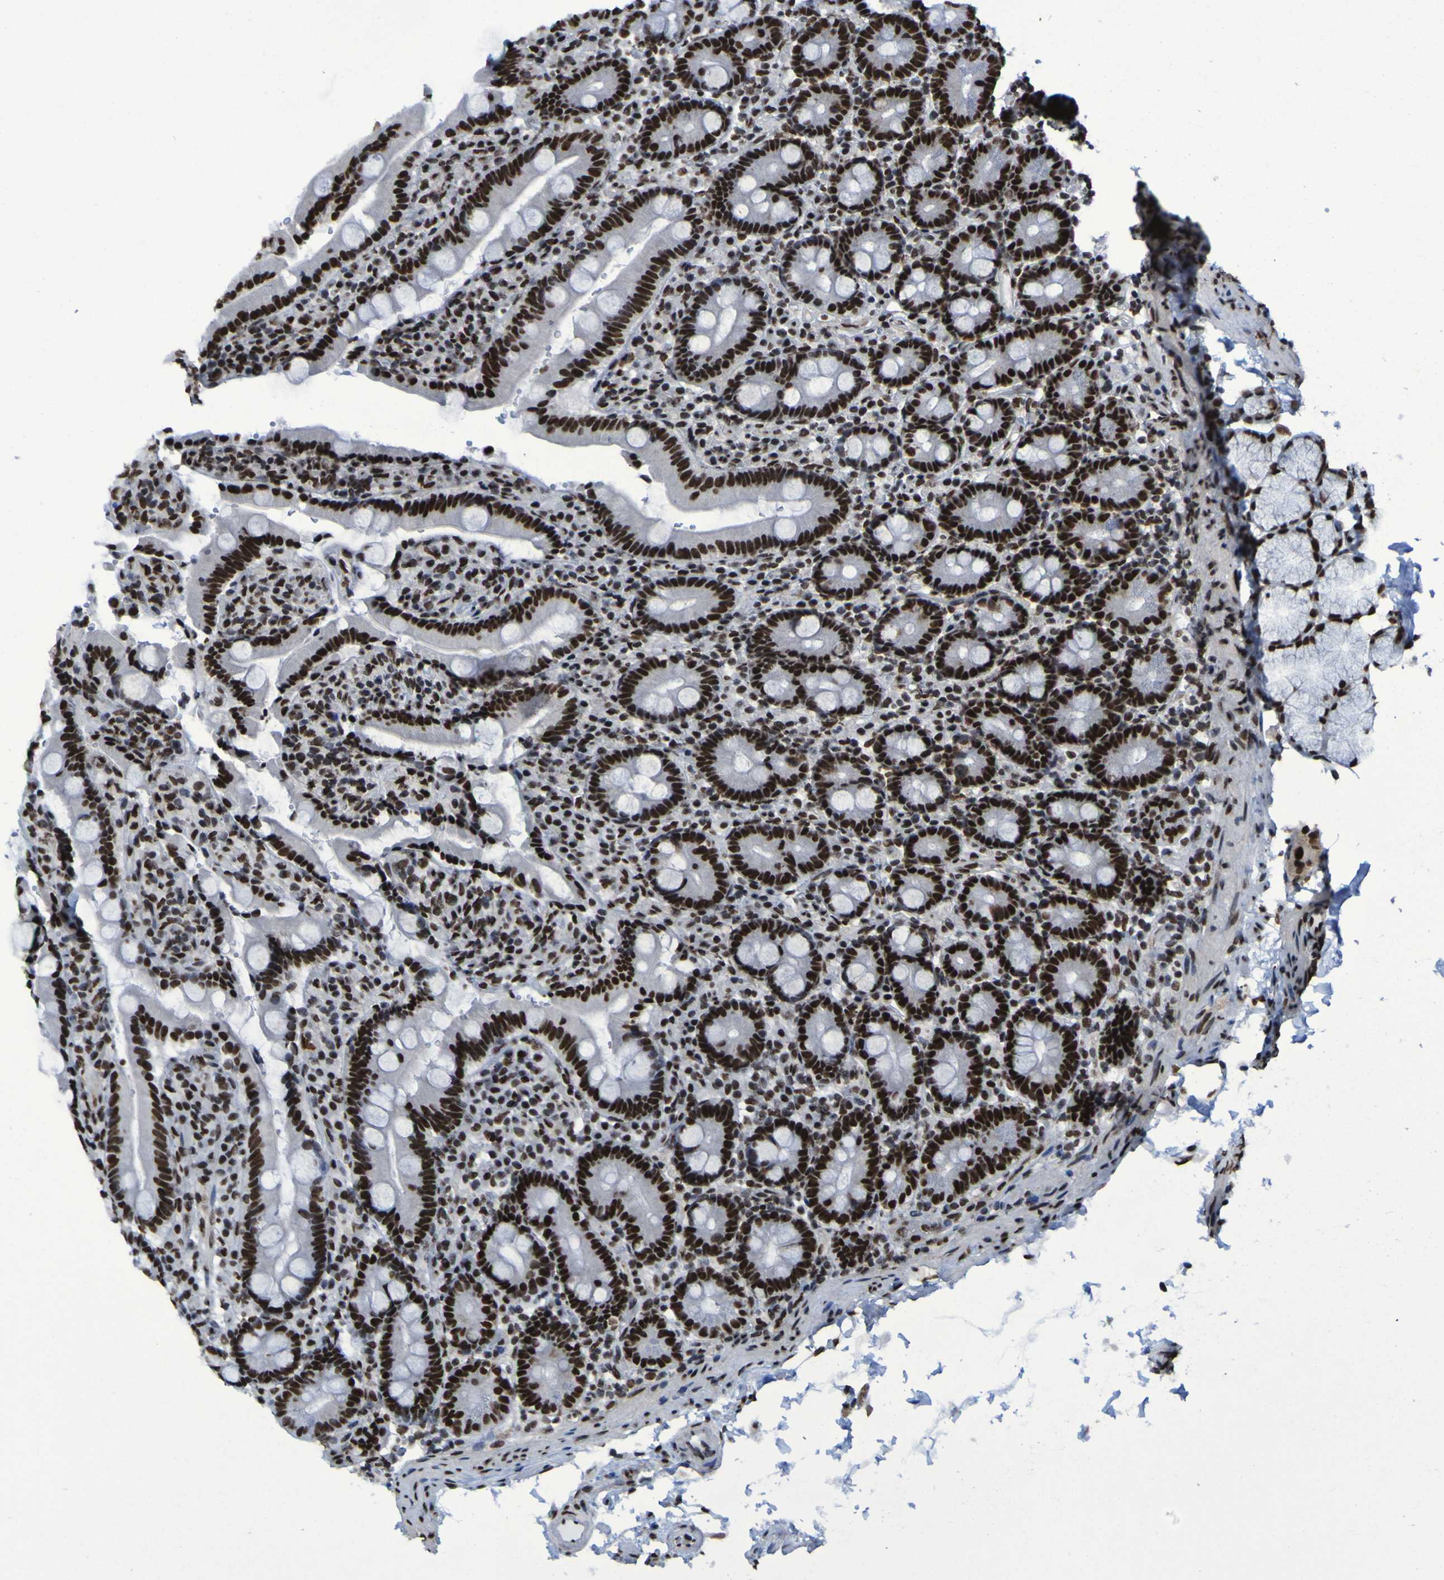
{"staining": {"intensity": "strong", "quantity": ">75%", "location": "nuclear"}, "tissue": "duodenum", "cell_type": "Glandular cells", "image_type": "normal", "snomed": [{"axis": "morphology", "description": "Normal tissue, NOS"}, {"axis": "topography", "description": "Small intestine, NOS"}], "caption": "The immunohistochemical stain highlights strong nuclear staining in glandular cells of benign duodenum. Ihc stains the protein in brown and the nuclei are stained blue.", "gene": "HNRNPR", "patient": {"sex": "female", "age": 71}}